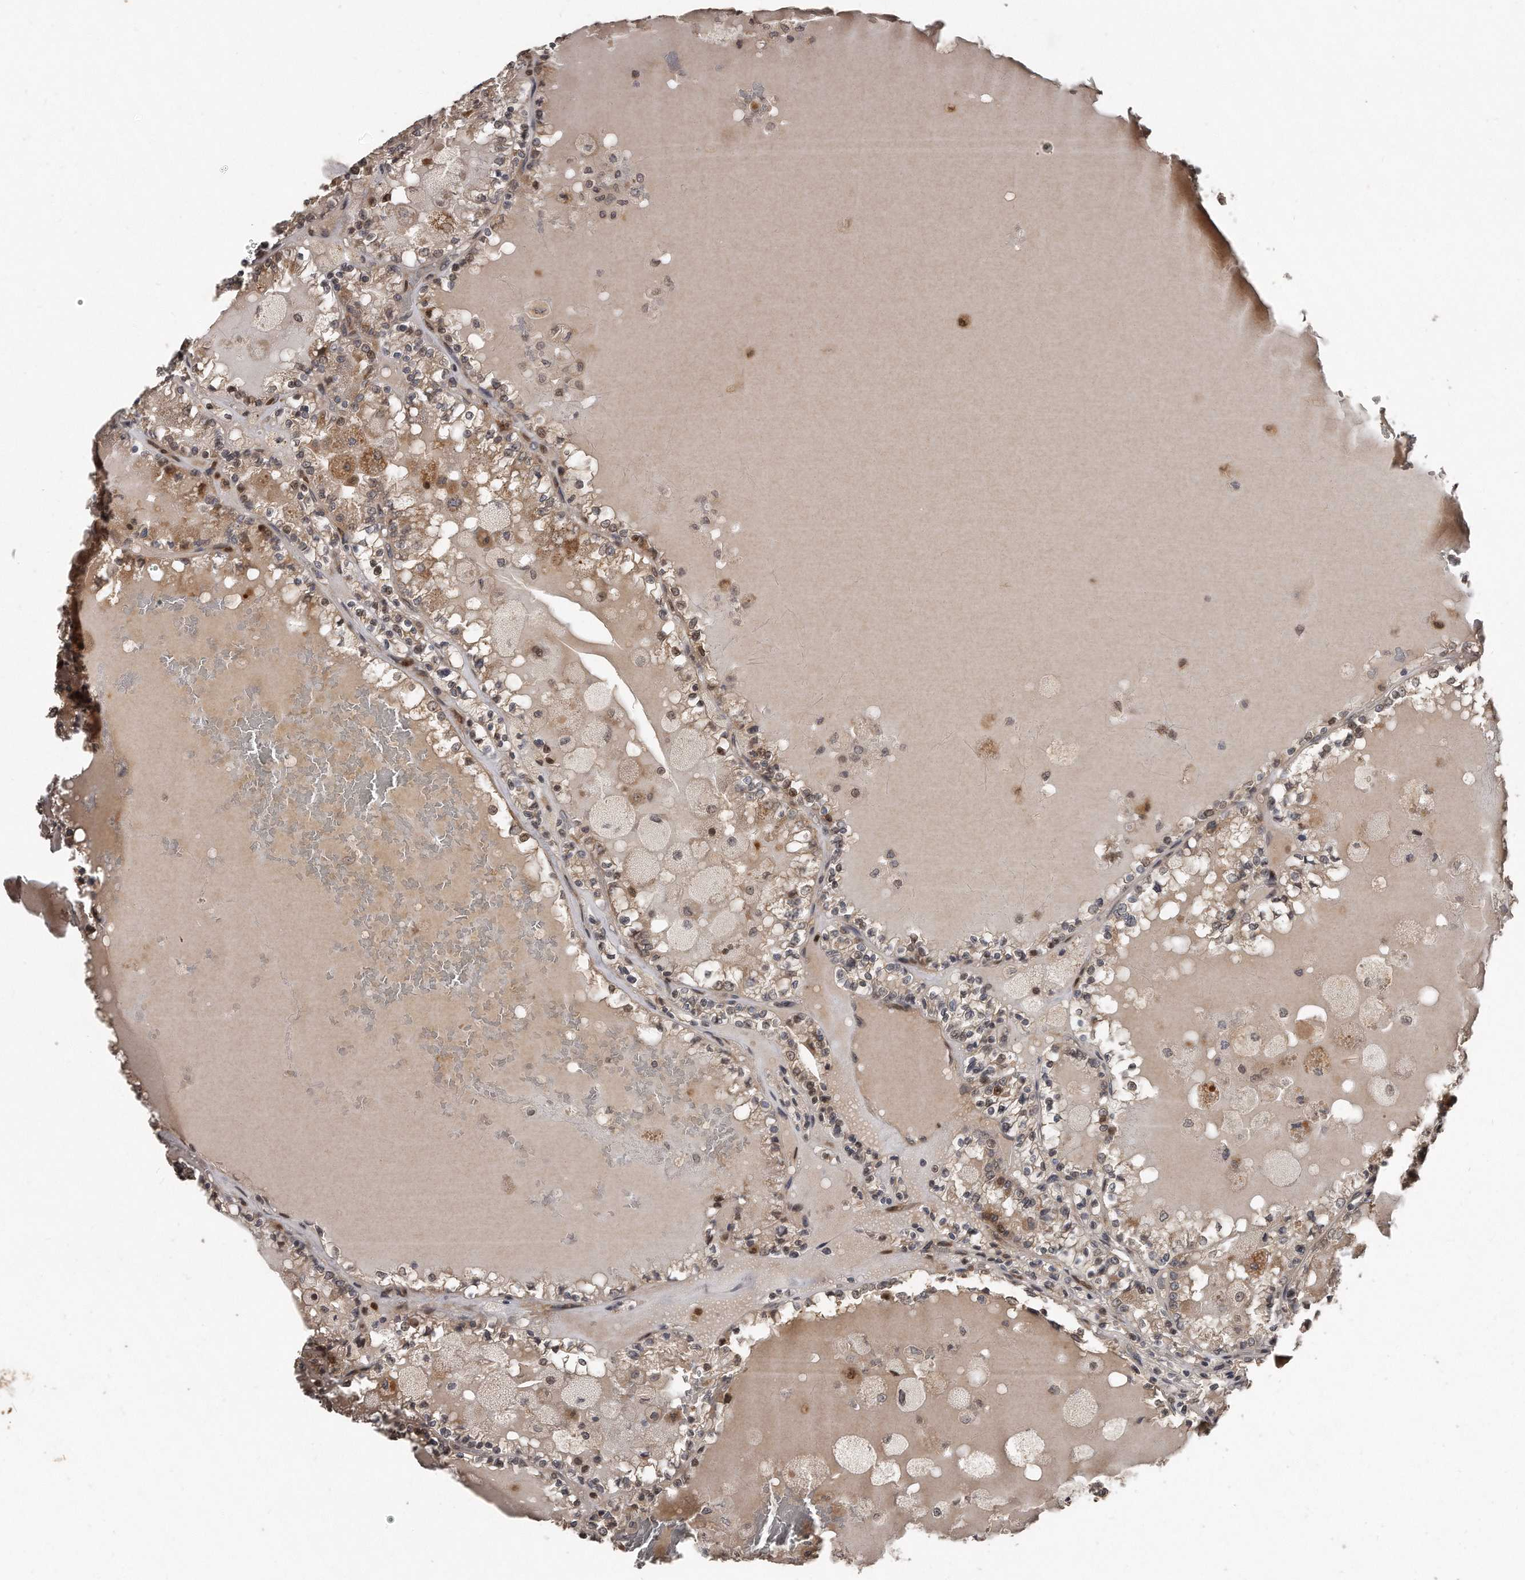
{"staining": {"intensity": "moderate", "quantity": "<25%", "location": "nuclear"}, "tissue": "renal cancer", "cell_type": "Tumor cells", "image_type": "cancer", "snomed": [{"axis": "morphology", "description": "Adenocarcinoma, NOS"}, {"axis": "topography", "description": "Kidney"}], "caption": "Moderate nuclear expression is appreciated in approximately <25% of tumor cells in adenocarcinoma (renal).", "gene": "GCH1", "patient": {"sex": "female", "age": 56}}